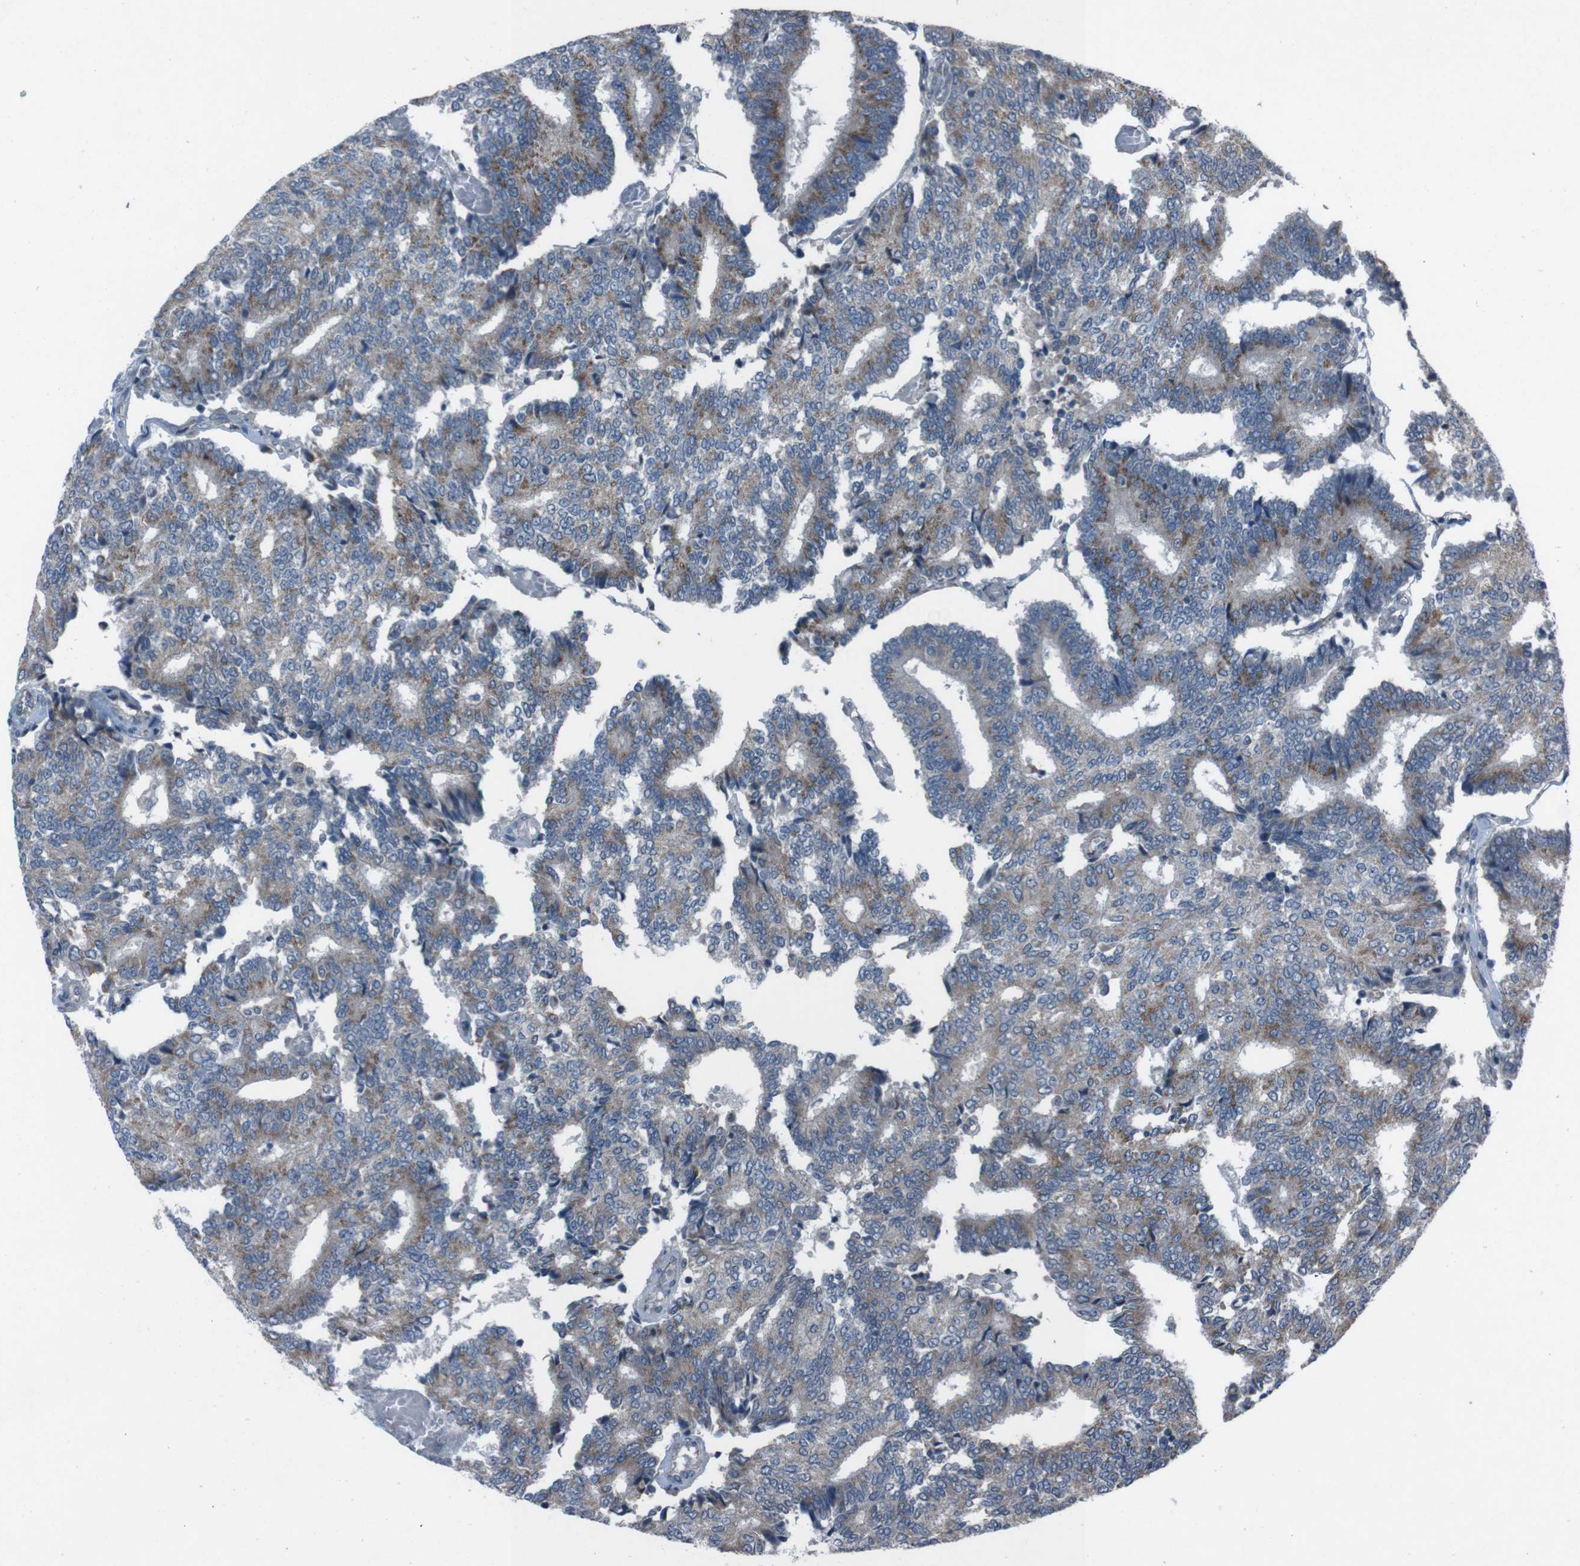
{"staining": {"intensity": "moderate", "quantity": ">75%", "location": "cytoplasmic/membranous"}, "tissue": "prostate cancer", "cell_type": "Tumor cells", "image_type": "cancer", "snomed": [{"axis": "morphology", "description": "Adenocarcinoma, High grade"}, {"axis": "topography", "description": "Prostate"}], "caption": "Immunohistochemistry of human adenocarcinoma (high-grade) (prostate) shows medium levels of moderate cytoplasmic/membranous positivity in about >75% of tumor cells.", "gene": "EFNA5", "patient": {"sex": "male", "age": 55}}